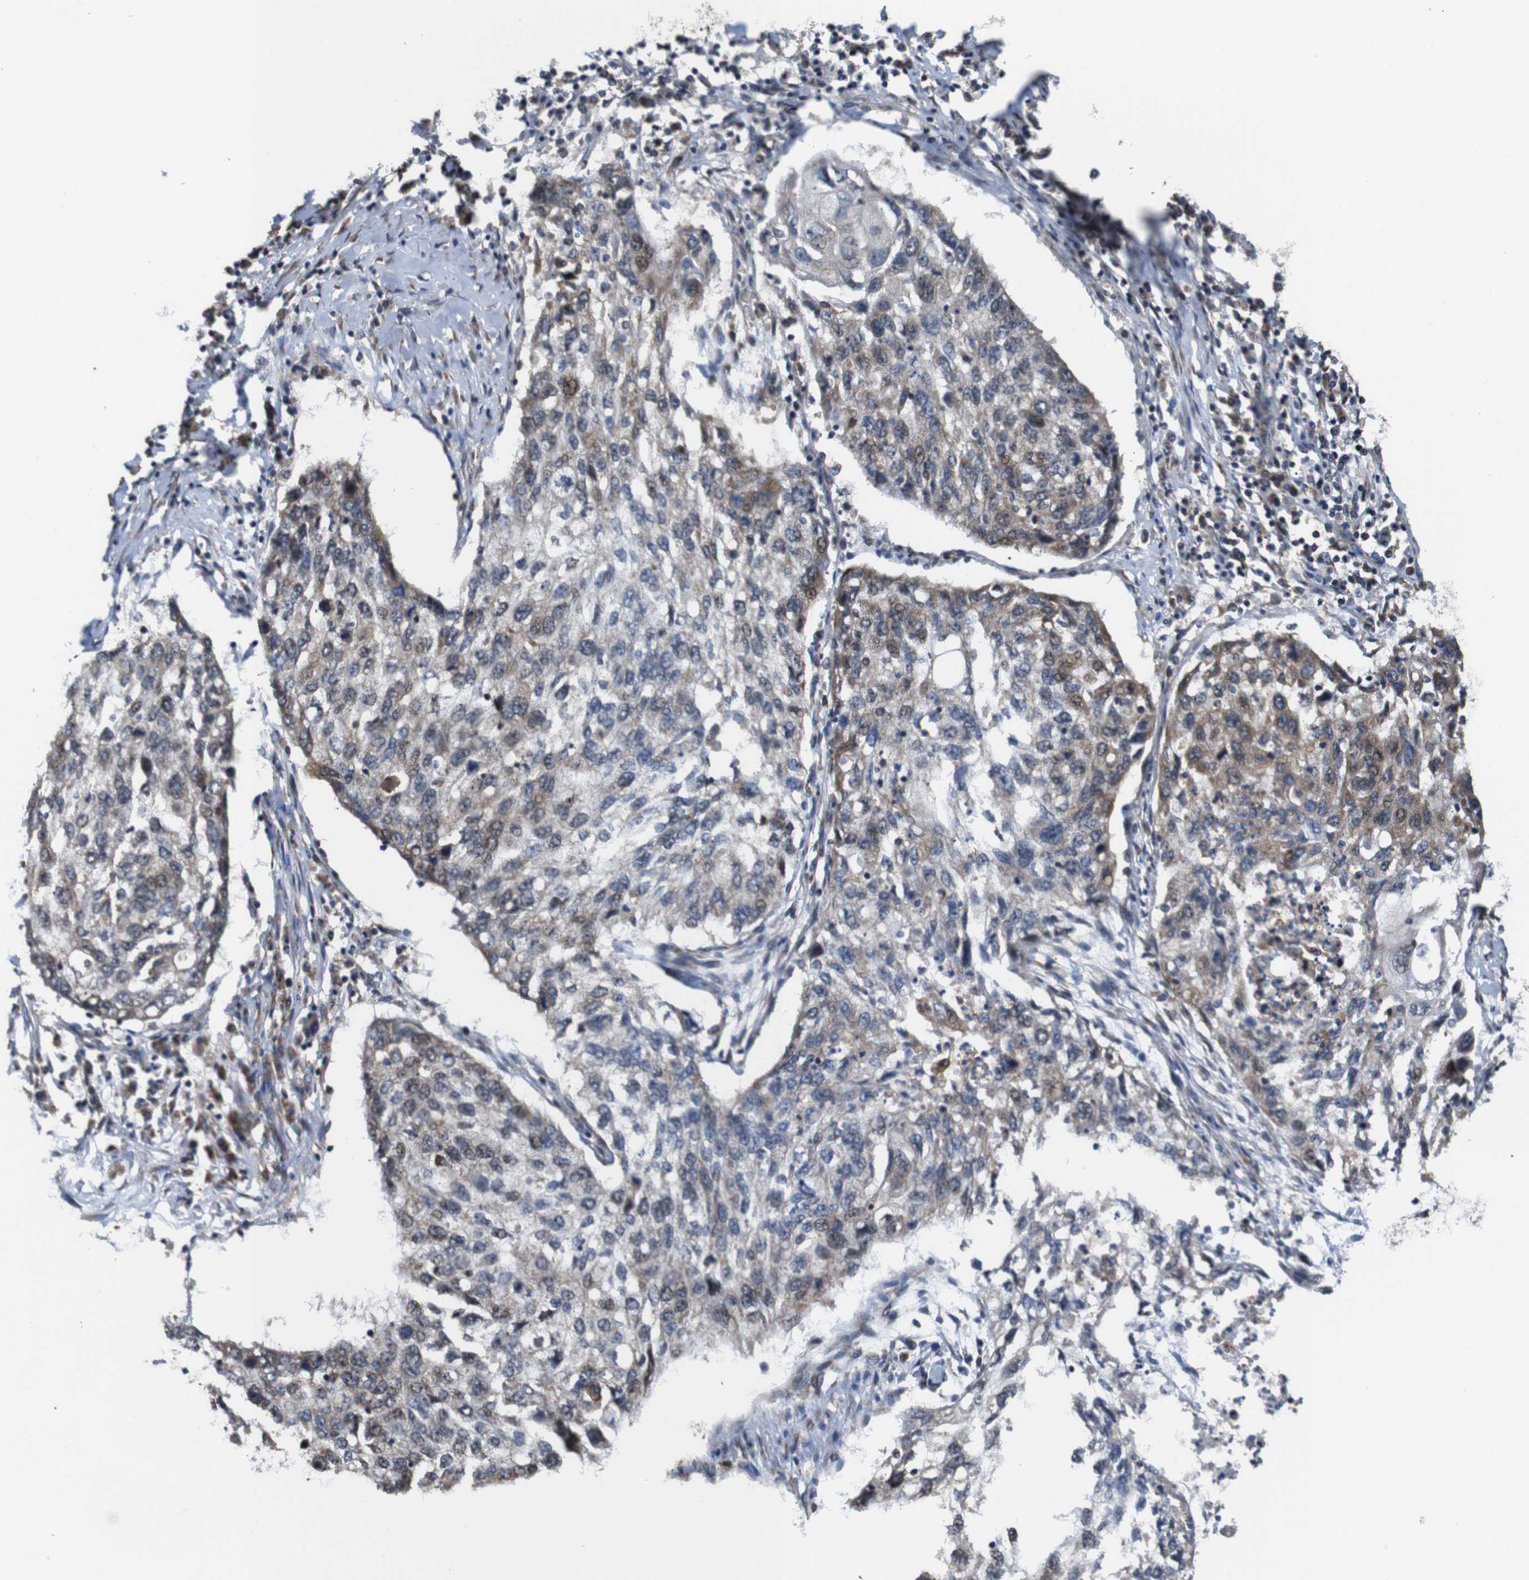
{"staining": {"intensity": "moderate", "quantity": "25%-75%", "location": "cytoplasmic/membranous,nuclear"}, "tissue": "lung cancer", "cell_type": "Tumor cells", "image_type": "cancer", "snomed": [{"axis": "morphology", "description": "Squamous cell carcinoma, NOS"}, {"axis": "topography", "description": "Lung"}], "caption": "The photomicrograph reveals immunohistochemical staining of lung cancer. There is moderate cytoplasmic/membranous and nuclear positivity is present in about 25%-75% of tumor cells.", "gene": "SNN", "patient": {"sex": "female", "age": 63}}